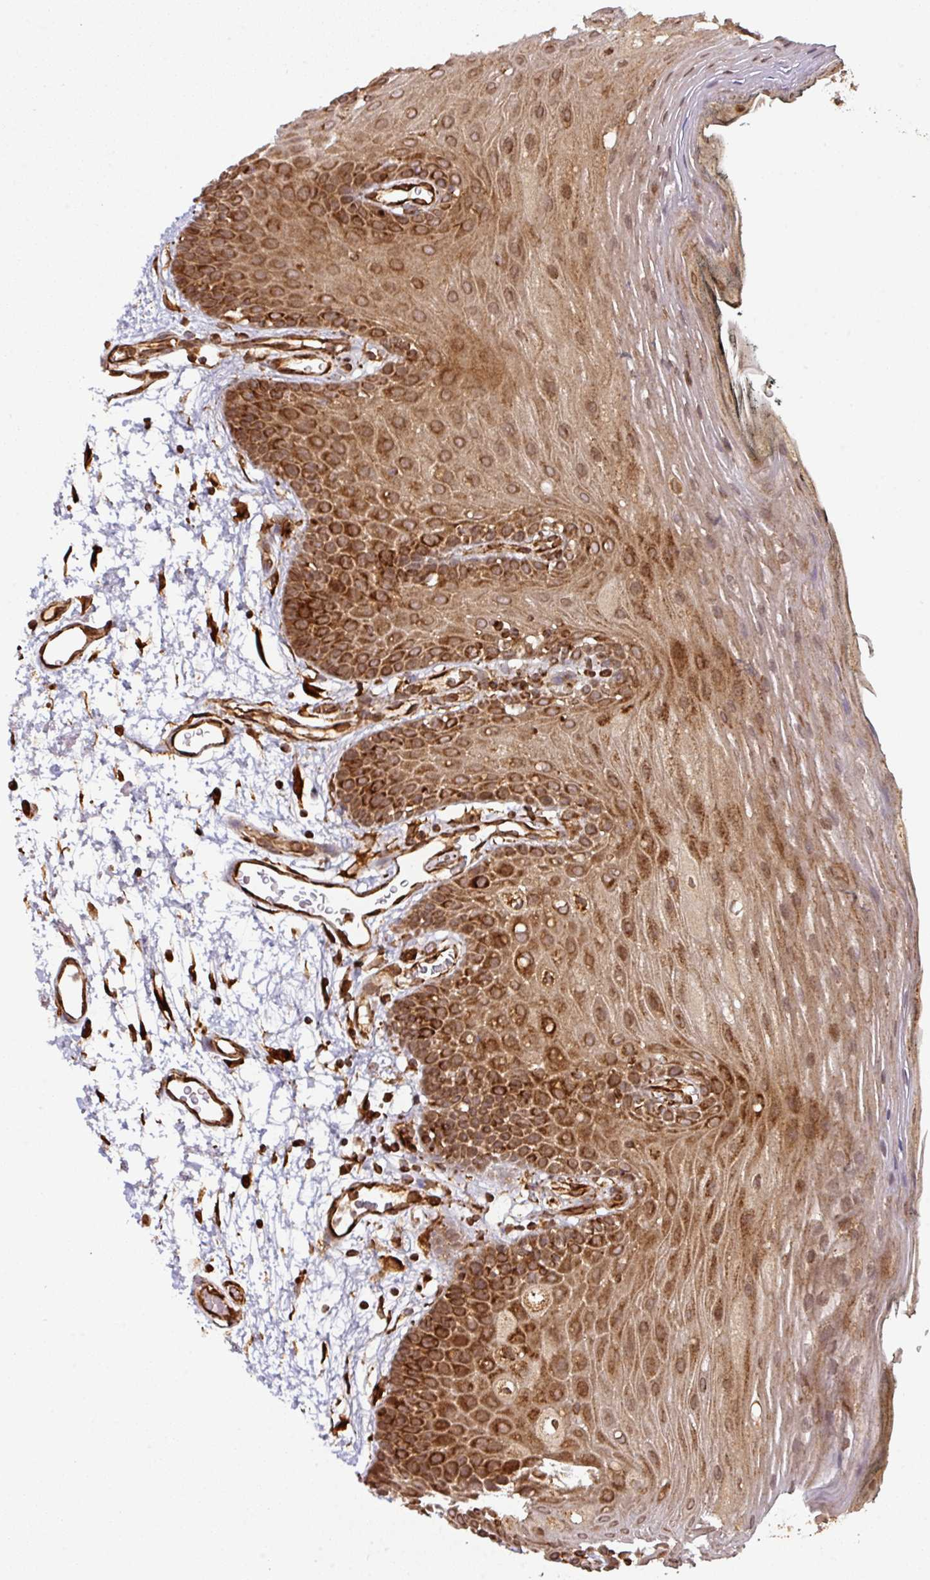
{"staining": {"intensity": "strong", "quantity": ">75%", "location": "cytoplasmic/membranous"}, "tissue": "oral mucosa", "cell_type": "Squamous epithelial cells", "image_type": "normal", "snomed": [{"axis": "morphology", "description": "Normal tissue, NOS"}, {"axis": "topography", "description": "Oral tissue"}, {"axis": "topography", "description": "Tounge, NOS"}], "caption": "IHC (DAB (3,3'-diaminobenzidine)) staining of unremarkable oral mucosa exhibits strong cytoplasmic/membranous protein expression in approximately >75% of squamous epithelial cells.", "gene": "TRAP1", "patient": {"sex": "female", "age": 81}}